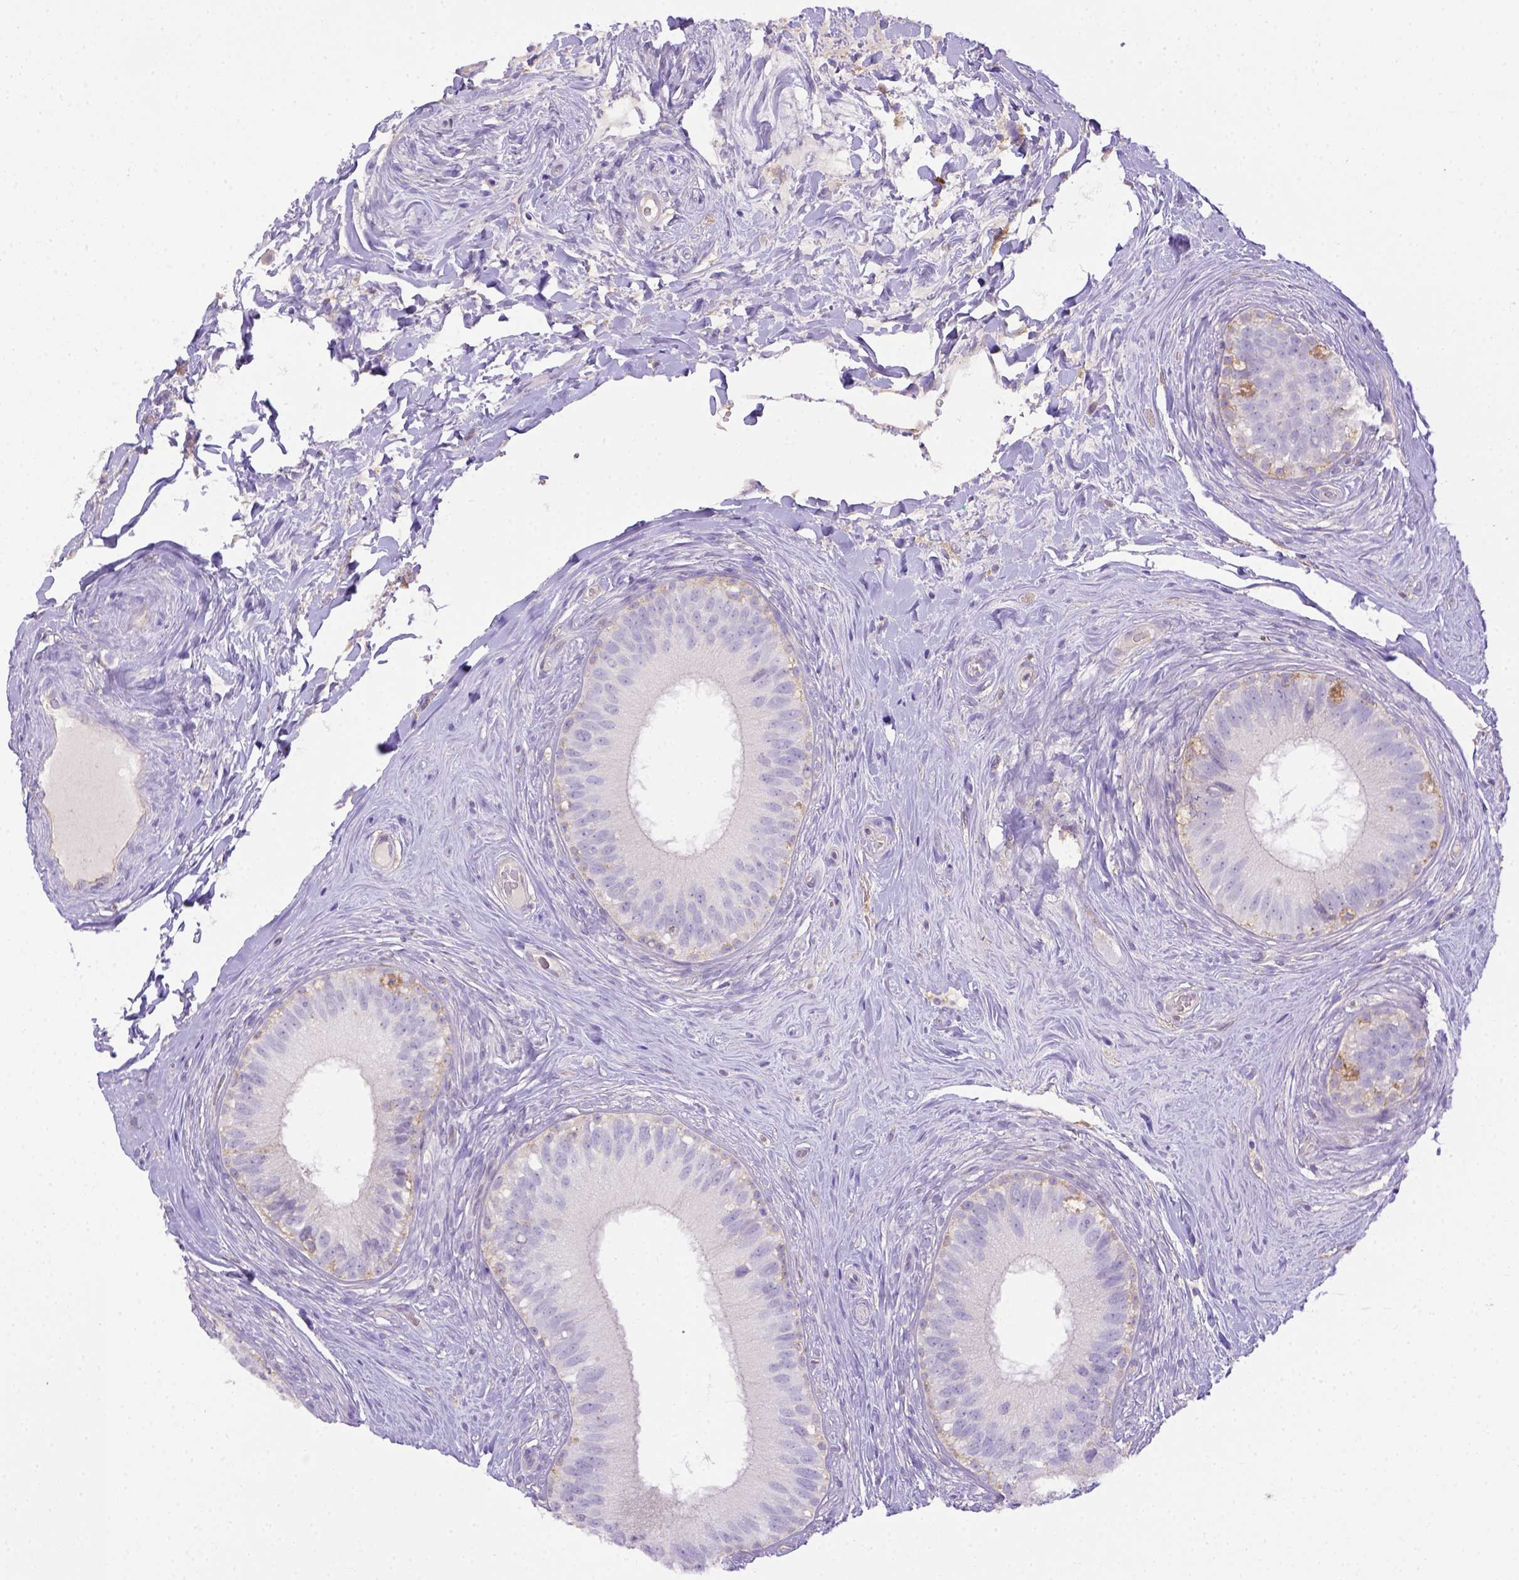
{"staining": {"intensity": "negative", "quantity": "none", "location": "none"}, "tissue": "epididymis", "cell_type": "Glandular cells", "image_type": "normal", "snomed": [{"axis": "morphology", "description": "Normal tissue, NOS"}, {"axis": "topography", "description": "Epididymis"}], "caption": "Micrograph shows no protein expression in glandular cells of unremarkable epididymis.", "gene": "CD40", "patient": {"sex": "male", "age": 59}}